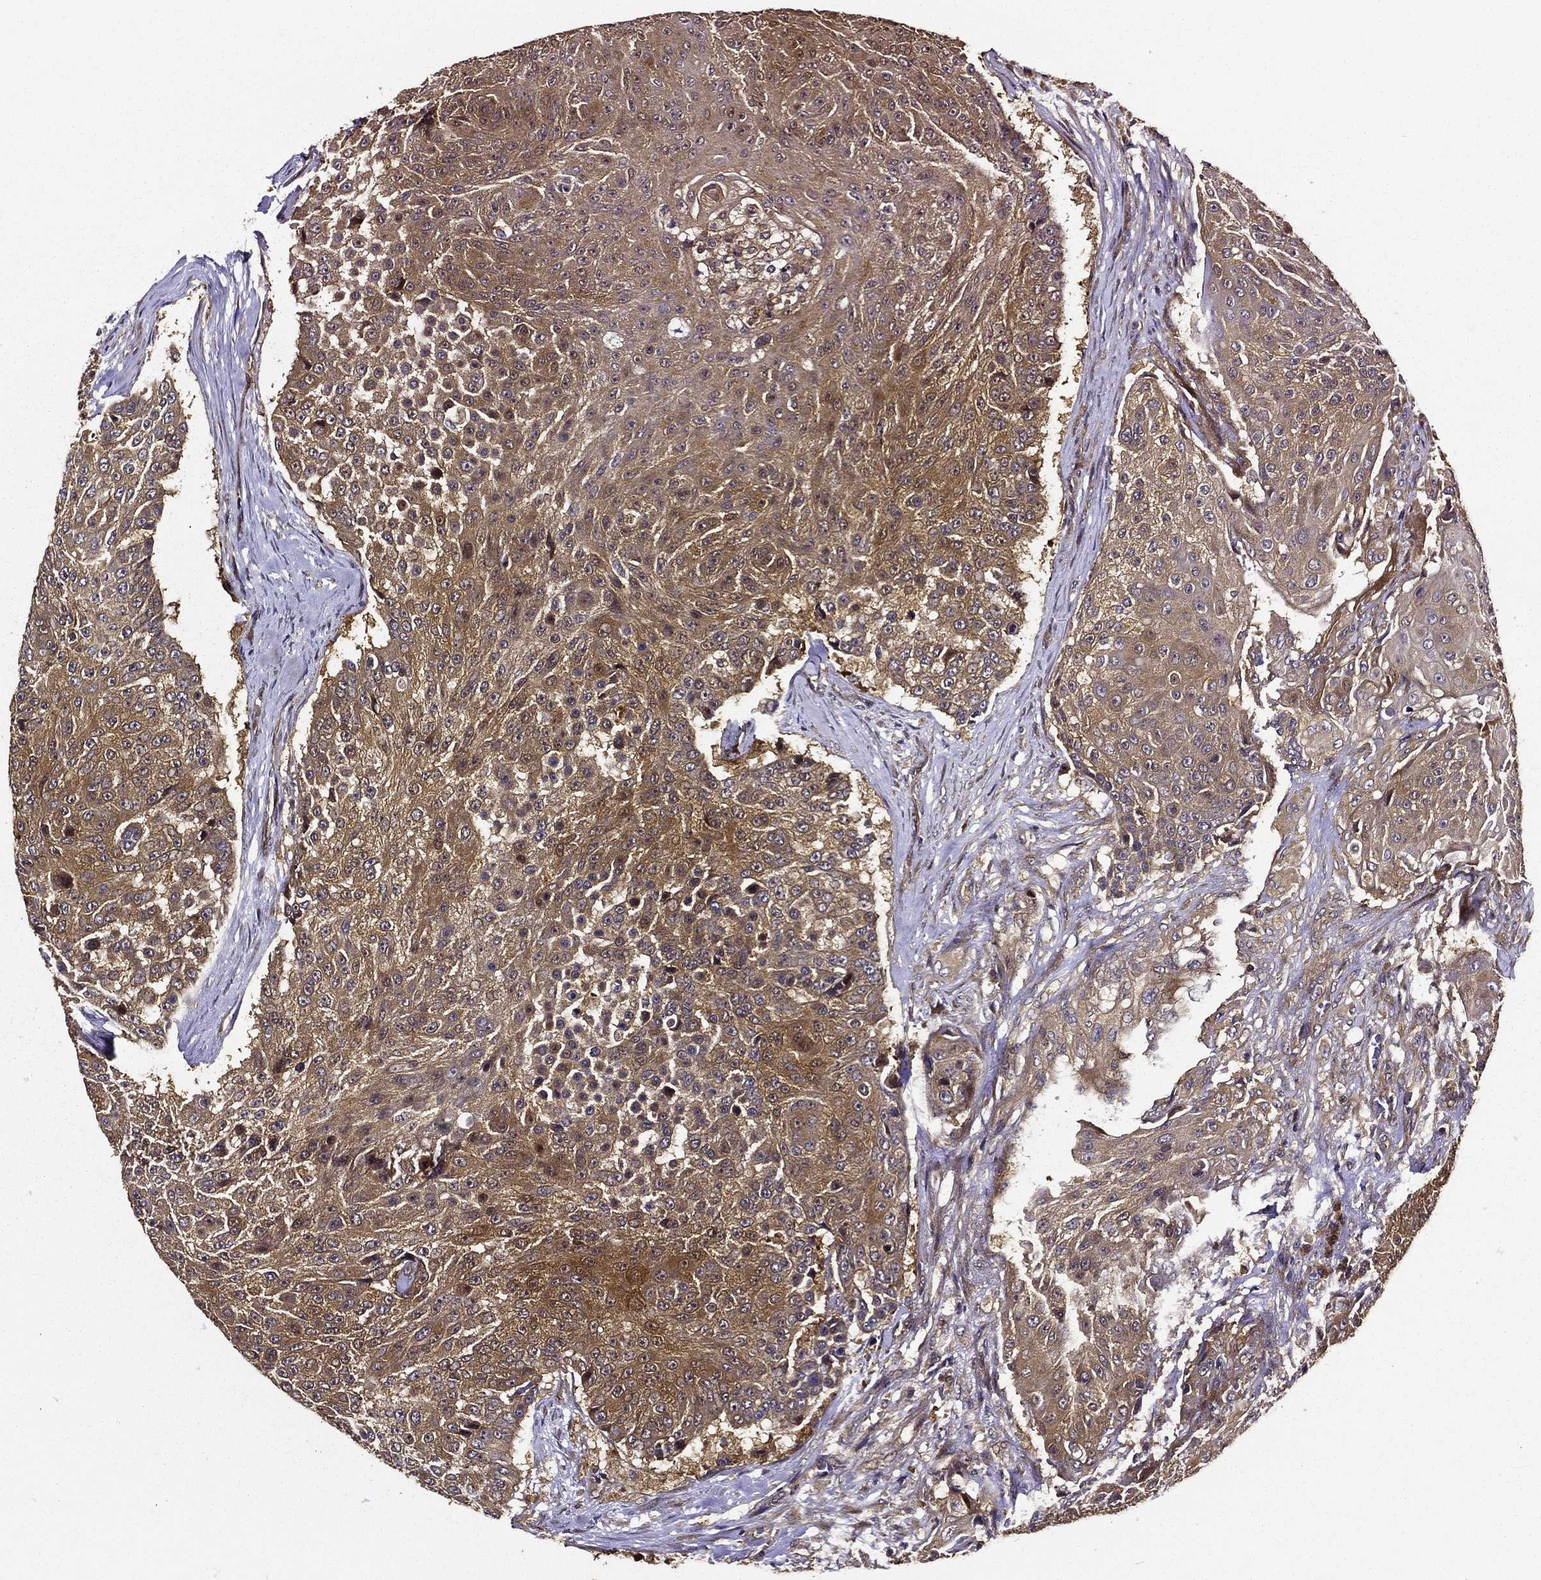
{"staining": {"intensity": "moderate", "quantity": ">75%", "location": "cytoplasmic/membranous"}, "tissue": "urothelial cancer", "cell_type": "Tumor cells", "image_type": "cancer", "snomed": [{"axis": "morphology", "description": "Urothelial carcinoma, High grade"}, {"axis": "topography", "description": "Urinary bladder"}], "caption": "Immunohistochemistry (DAB (3,3'-diaminobenzidine)) staining of high-grade urothelial carcinoma reveals moderate cytoplasmic/membranous protein expression in approximately >75% of tumor cells.", "gene": "BABAM2", "patient": {"sex": "female", "age": 63}}